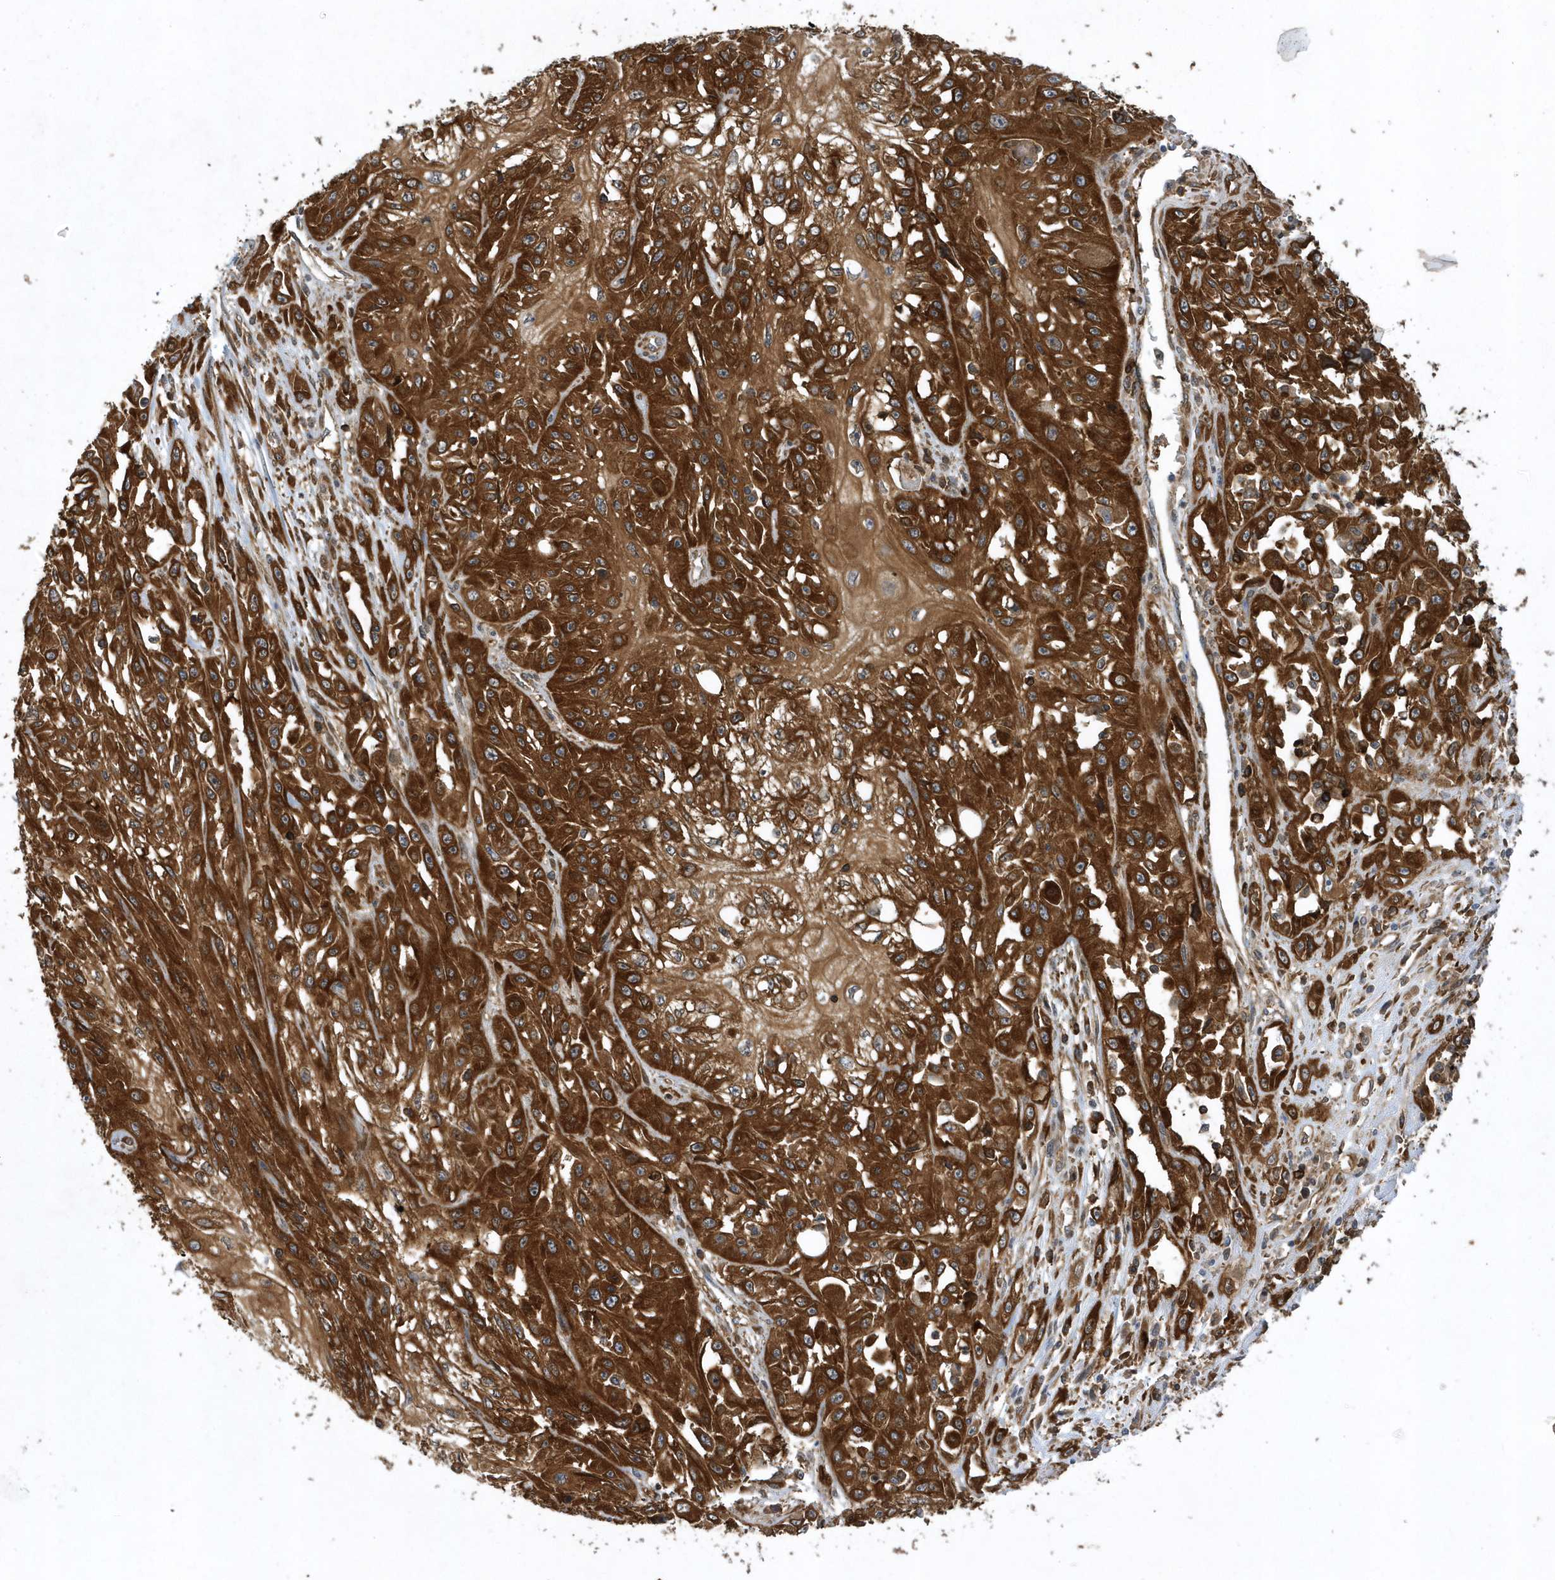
{"staining": {"intensity": "strong", "quantity": ">75%", "location": "cytoplasmic/membranous"}, "tissue": "skin cancer", "cell_type": "Tumor cells", "image_type": "cancer", "snomed": [{"axis": "morphology", "description": "Squamous cell carcinoma, NOS"}, {"axis": "morphology", "description": "Squamous cell carcinoma, metastatic, NOS"}, {"axis": "topography", "description": "Skin"}, {"axis": "topography", "description": "Lymph node"}], "caption": "This is a micrograph of IHC staining of skin cancer (squamous cell carcinoma), which shows strong positivity in the cytoplasmic/membranous of tumor cells.", "gene": "PAICS", "patient": {"sex": "male", "age": 75}}